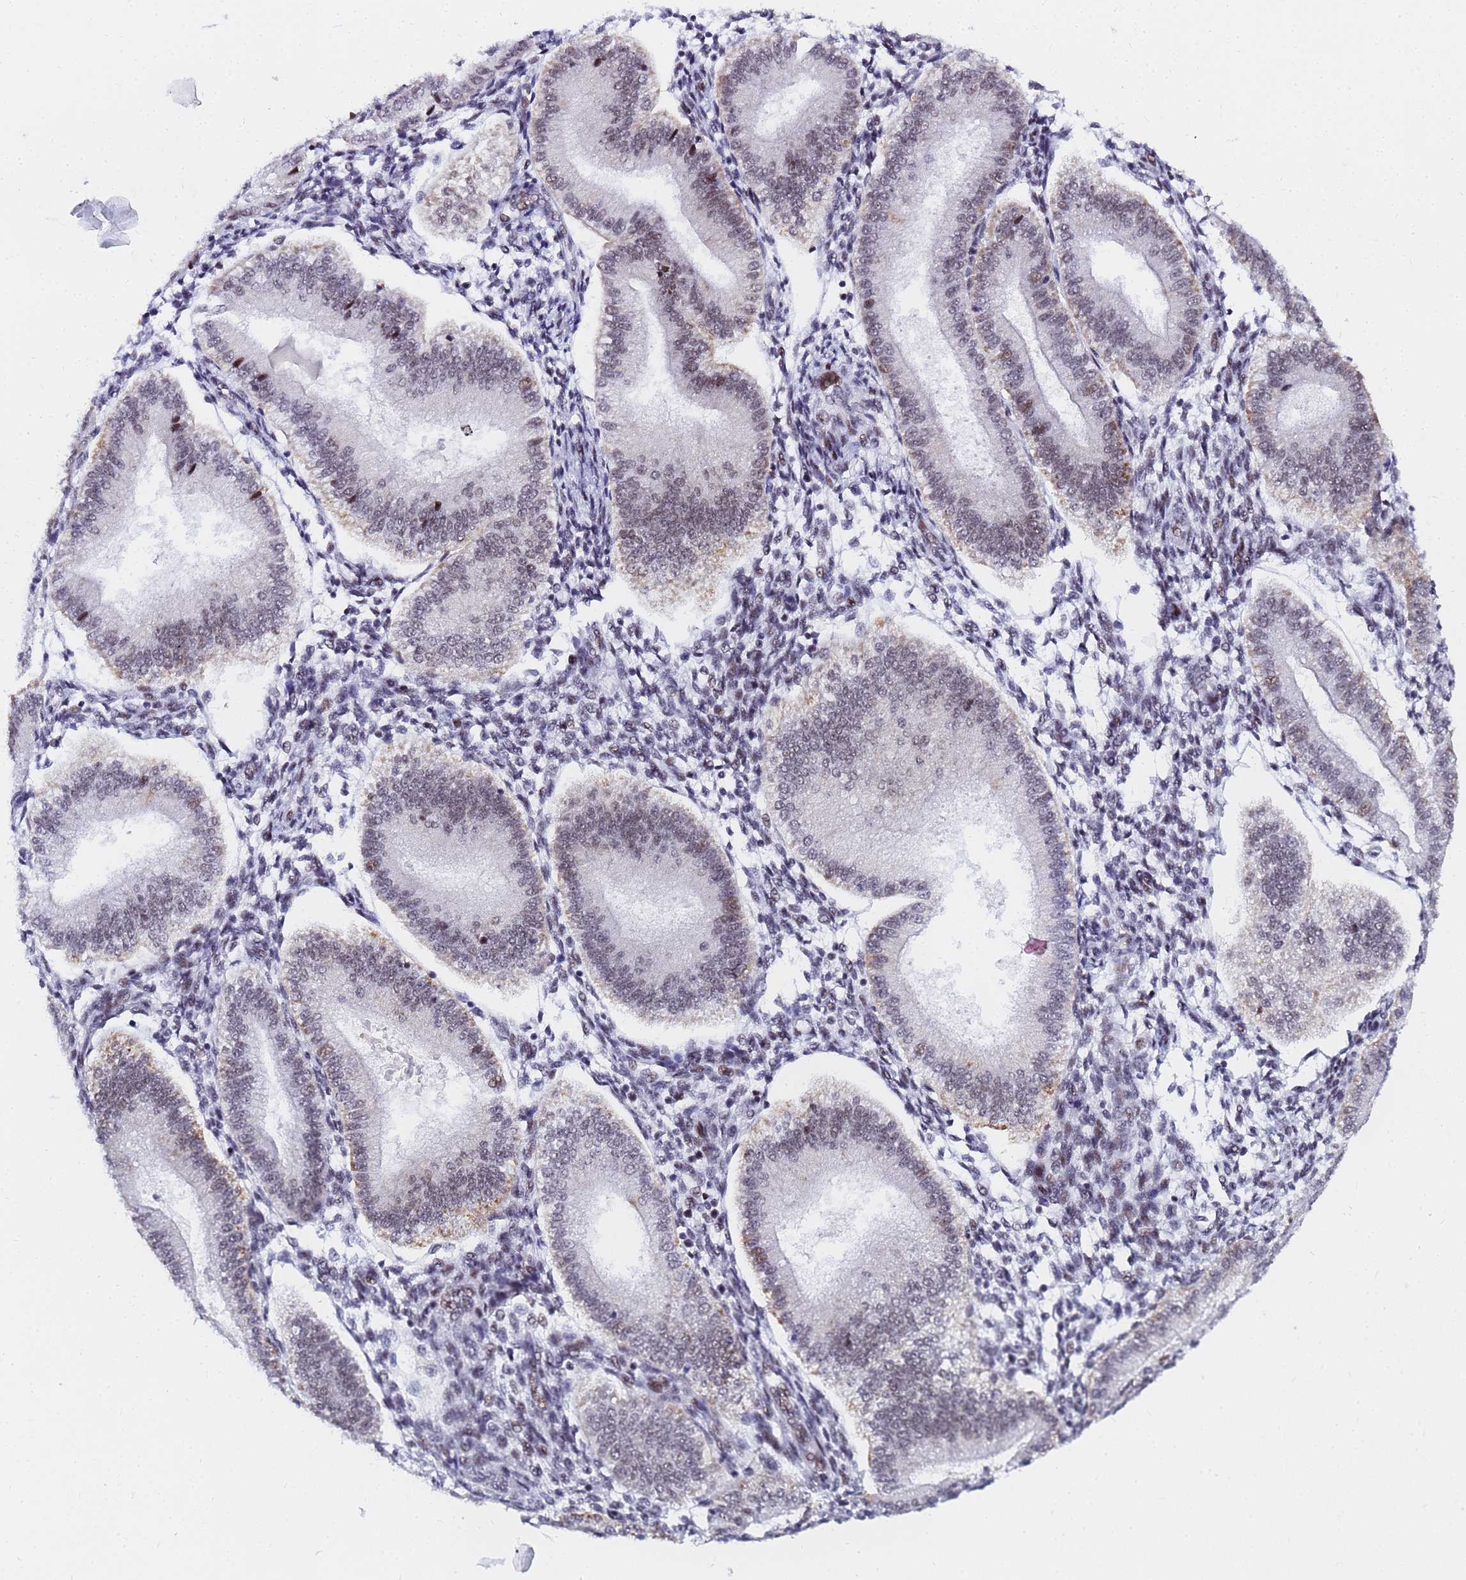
{"staining": {"intensity": "weak", "quantity": "<25%", "location": "nuclear"}, "tissue": "endometrium", "cell_type": "Cells in endometrial stroma", "image_type": "normal", "snomed": [{"axis": "morphology", "description": "Normal tissue, NOS"}, {"axis": "topography", "description": "Endometrium"}], "caption": "Immunohistochemistry (IHC) photomicrograph of normal human endometrium stained for a protein (brown), which shows no staining in cells in endometrial stroma.", "gene": "CKMT1A", "patient": {"sex": "female", "age": 39}}